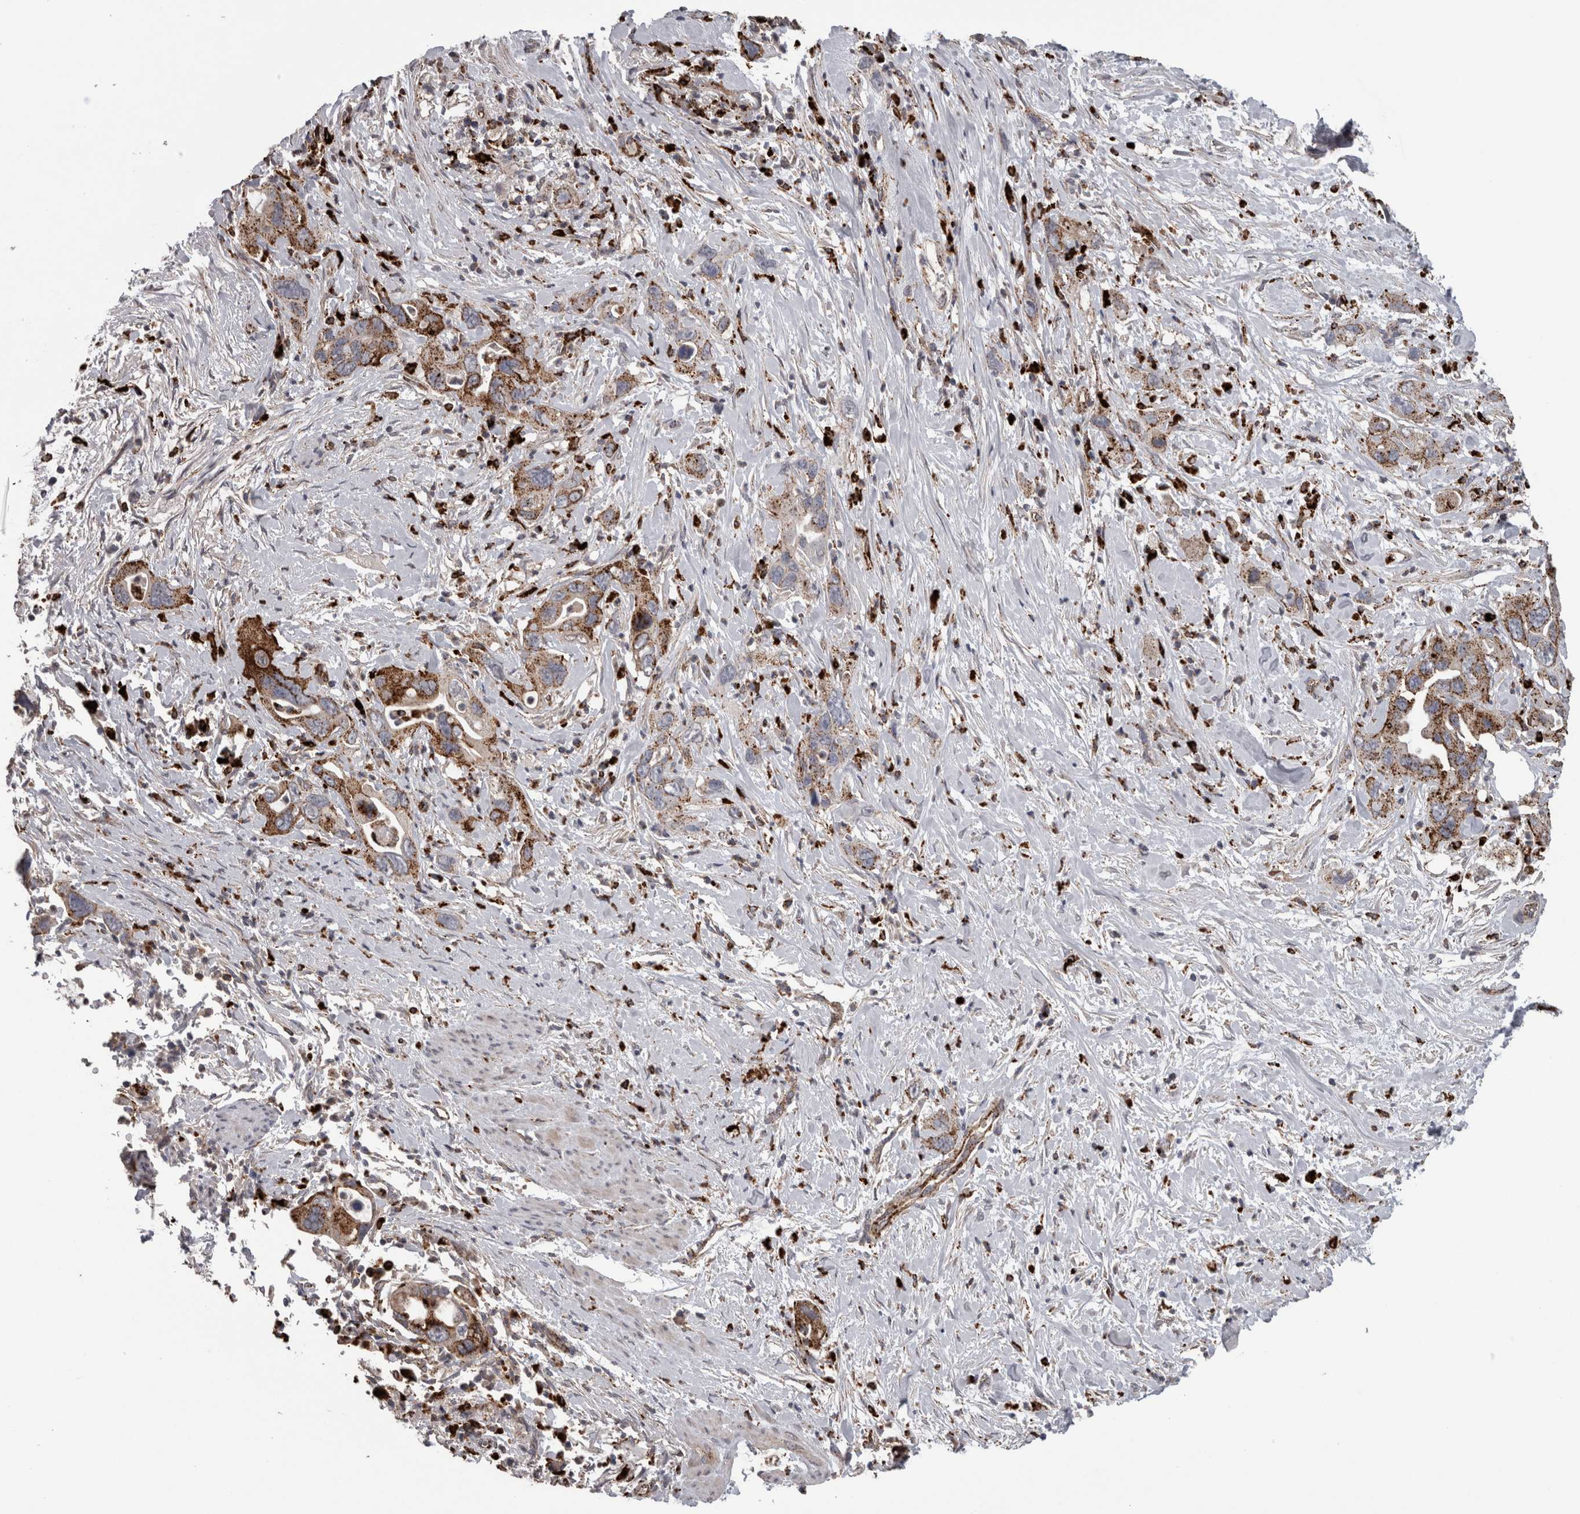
{"staining": {"intensity": "moderate", "quantity": ">75%", "location": "cytoplasmic/membranous"}, "tissue": "pancreatic cancer", "cell_type": "Tumor cells", "image_type": "cancer", "snomed": [{"axis": "morphology", "description": "Adenocarcinoma, NOS"}, {"axis": "topography", "description": "Pancreas"}], "caption": "Human pancreatic cancer (adenocarcinoma) stained for a protein (brown) reveals moderate cytoplasmic/membranous positive expression in about >75% of tumor cells.", "gene": "CTSZ", "patient": {"sex": "female", "age": 70}}